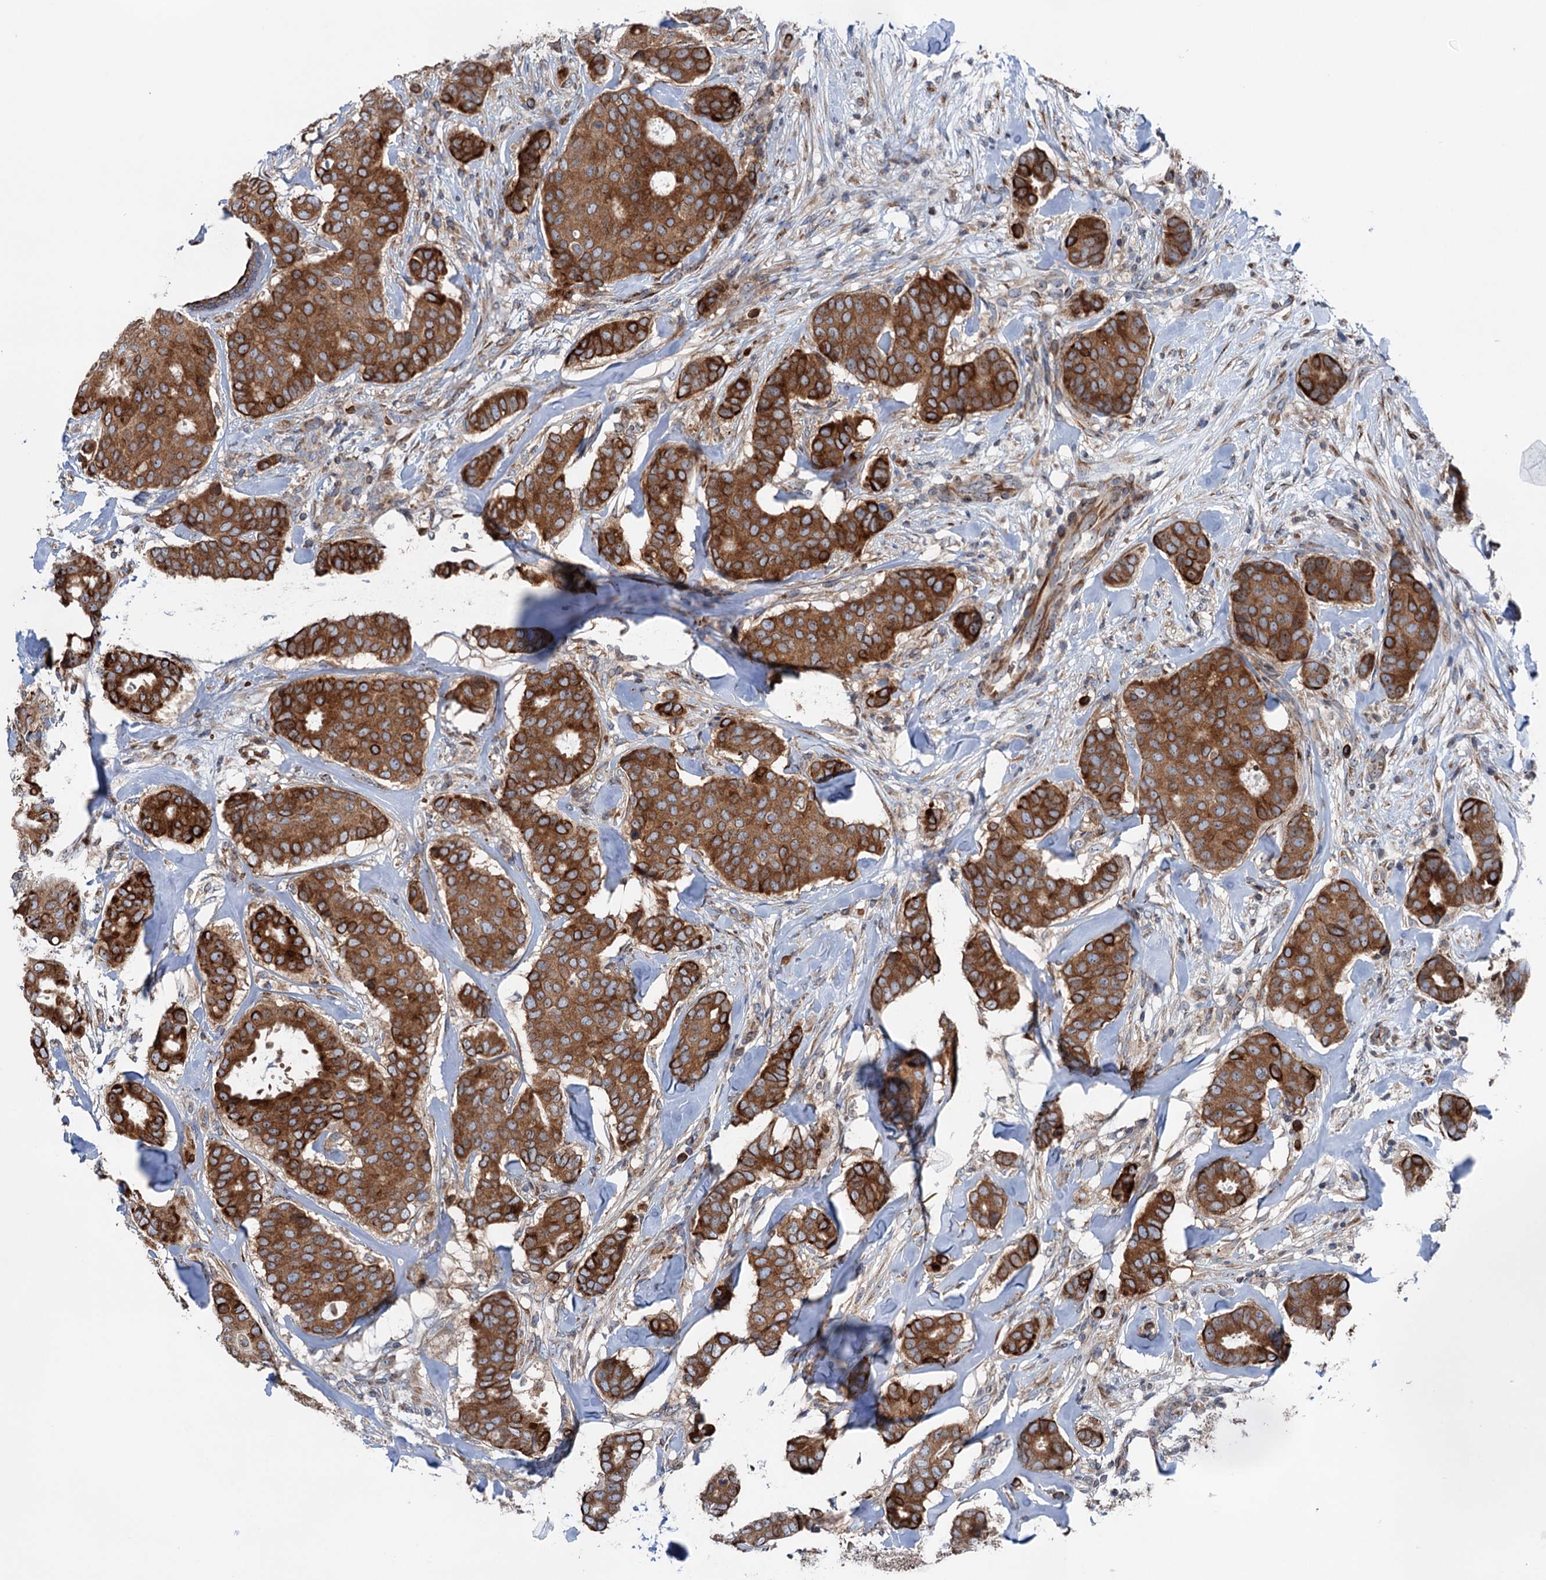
{"staining": {"intensity": "moderate", "quantity": ">75%", "location": "cytoplasmic/membranous"}, "tissue": "breast cancer", "cell_type": "Tumor cells", "image_type": "cancer", "snomed": [{"axis": "morphology", "description": "Duct carcinoma"}, {"axis": "topography", "description": "Breast"}], "caption": "Invasive ductal carcinoma (breast) tissue demonstrates moderate cytoplasmic/membranous positivity in about >75% of tumor cells, visualized by immunohistochemistry.", "gene": "EIPR1", "patient": {"sex": "female", "age": 75}}